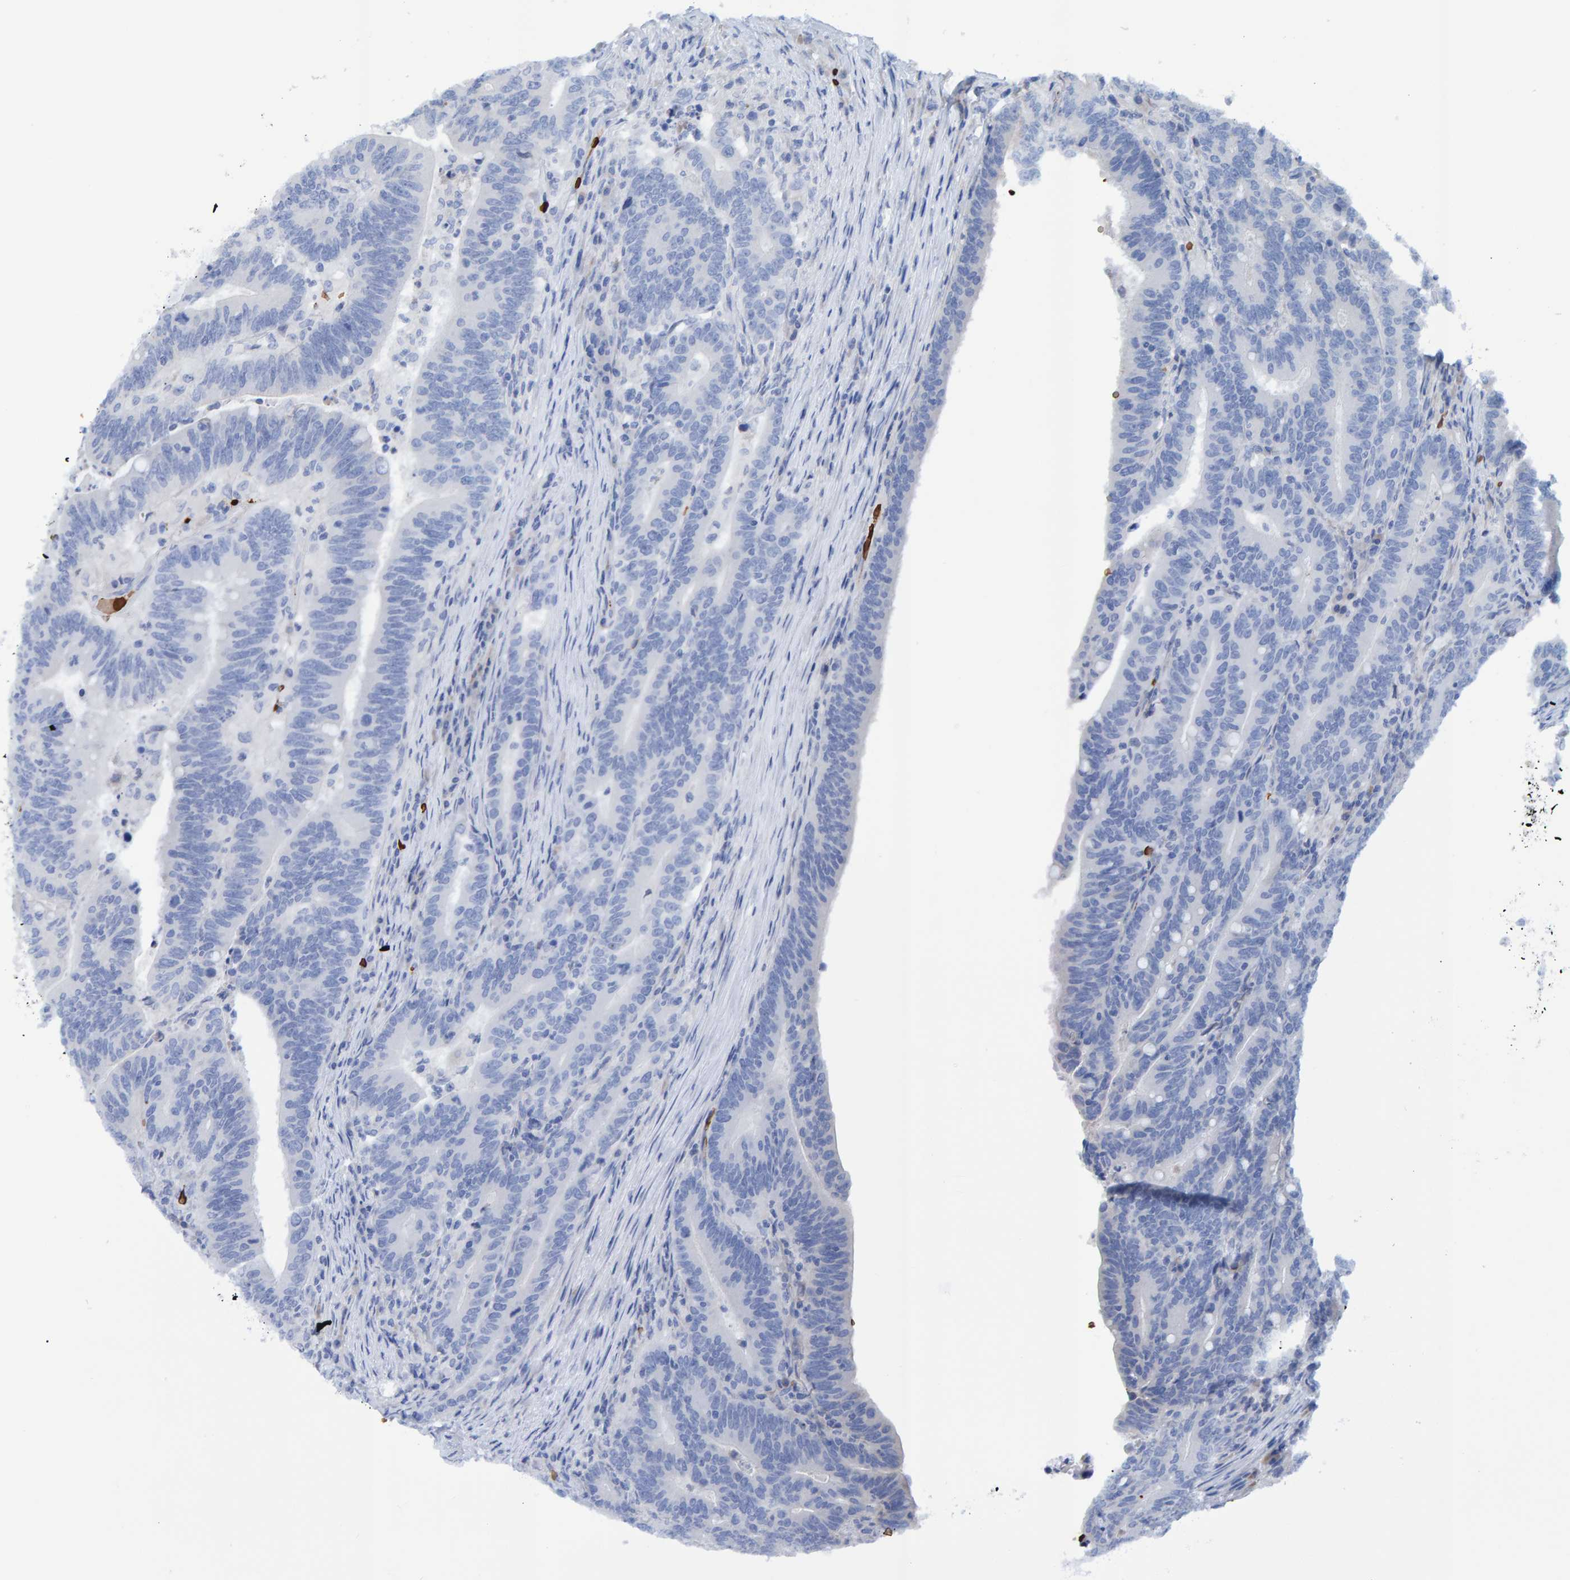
{"staining": {"intensity": "negative", "quantity": "none", "location": "none"}, "tissue": "colorectal cancer", "cell_type": "Tumor cells", "image_type": "cancer", "snomed": [{"axis": "morphology", "description": "Adenocarcinoma, NOS"}, {"axis": "topography", "description": "Colon"}], "caption": "A micrograph of adenocarcinoma (colorectal) stained for a protein shows no brown staining in tumor cells. (Stains: DAB IHC with hematoxylin counter stain, Microscopy: brightfield microscopy at high magnification).", "gene": "VPS9D1", "patient": {"sex": "female", "age": 66}}